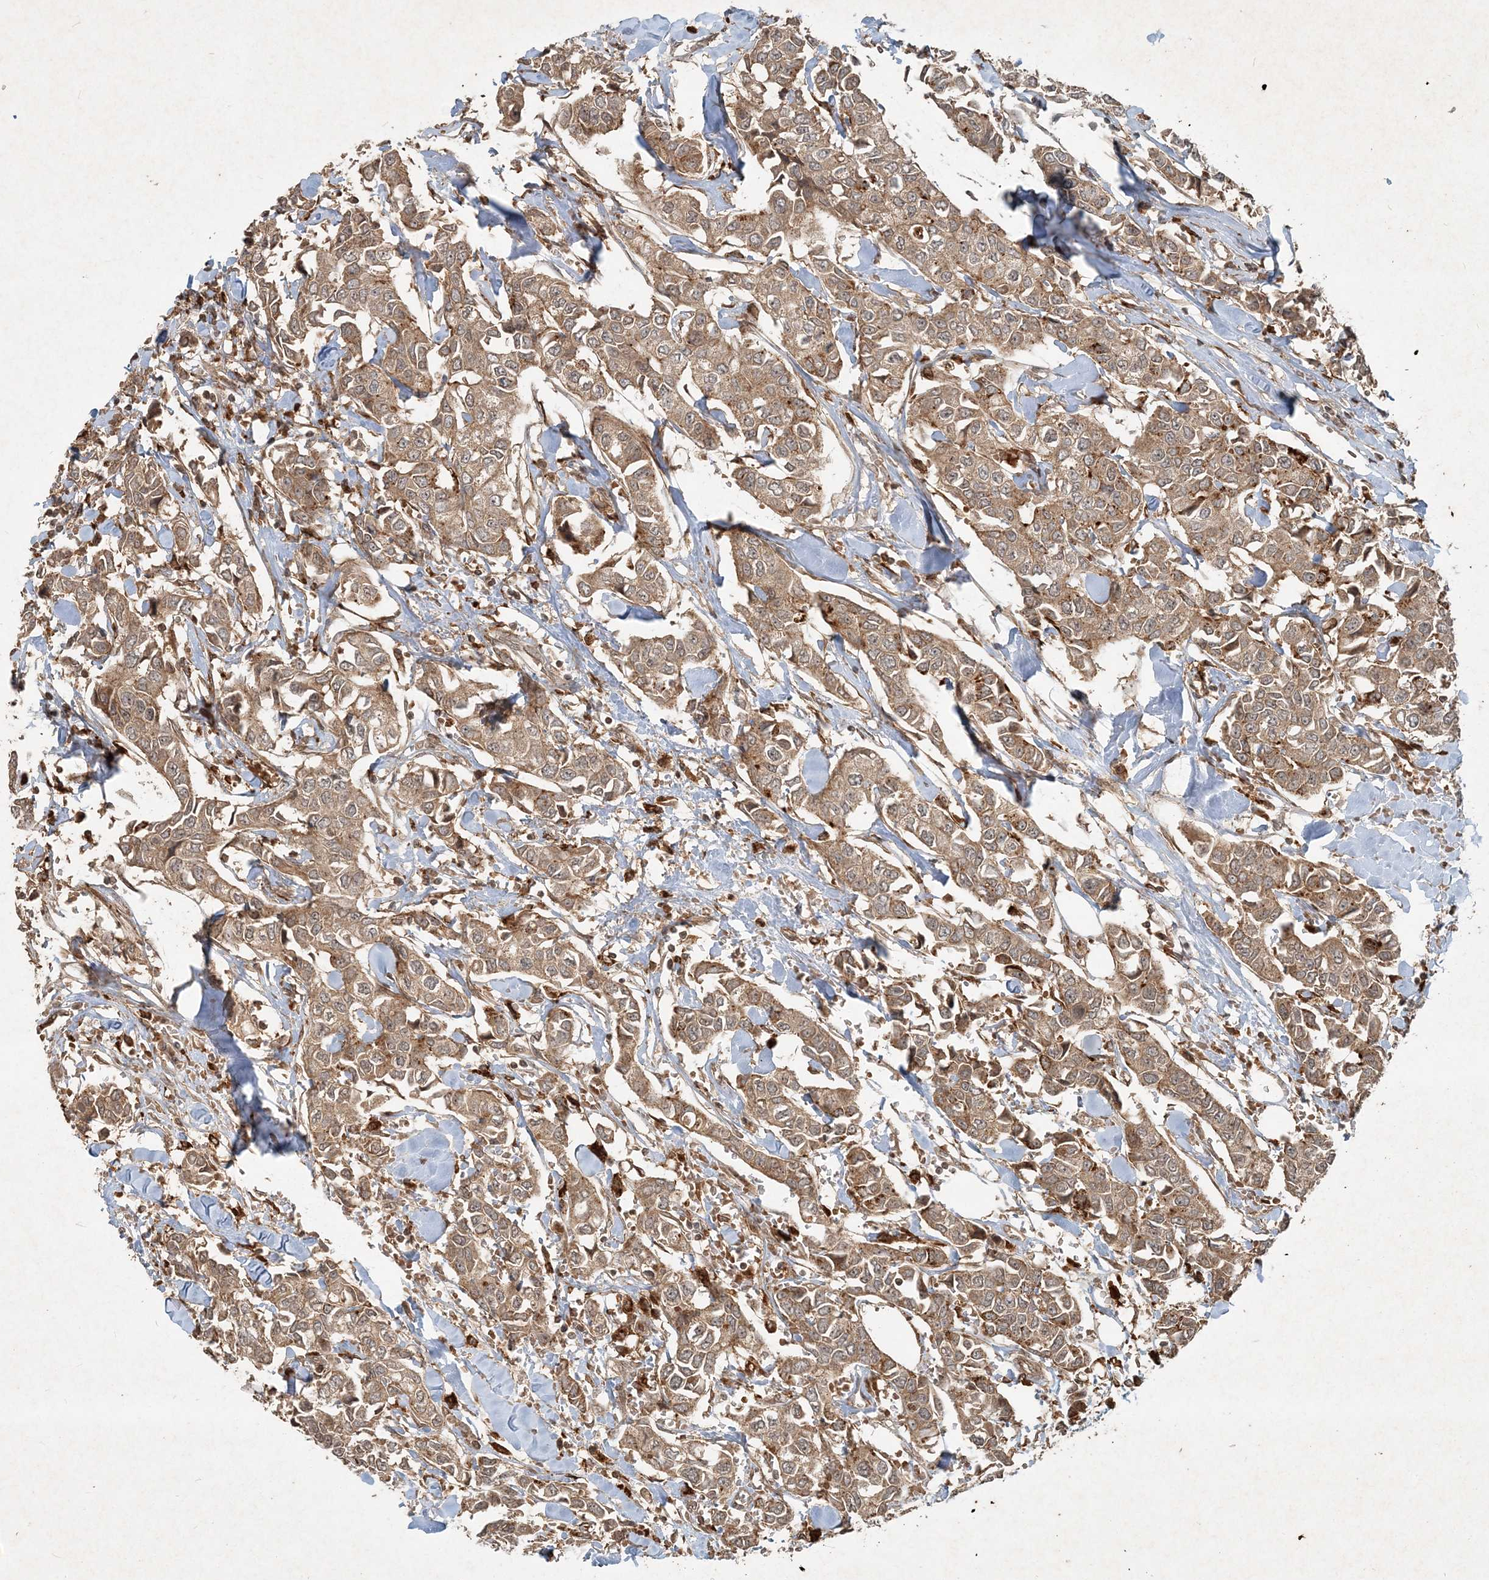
{"staining": {"intensity": "weak", "quantity": ">75%", "location": "cytoplasmic/membranous"}, "tissue": "breast cancer", "cell_type": "Tumor cells", "image_type": "cancer", "snomed": [{"axis": "morphology", "description": "Duct carcinoma"}, {"axis": "topography", "description": "Breast"}], "caption": "High-magnification brightfield microscopy of infiltrating ductal carcinoma (breast) stained with DAB (3,3'-diaminobenzidine) (brown) and counterstained with hematoxylin (blue). tumor cells exhibit weak cytoplasmic/membranous expression is appreciated in approximately>75% of cells.", "gene": "NARS1", "patient": {"sex": "female", "age": 80}}